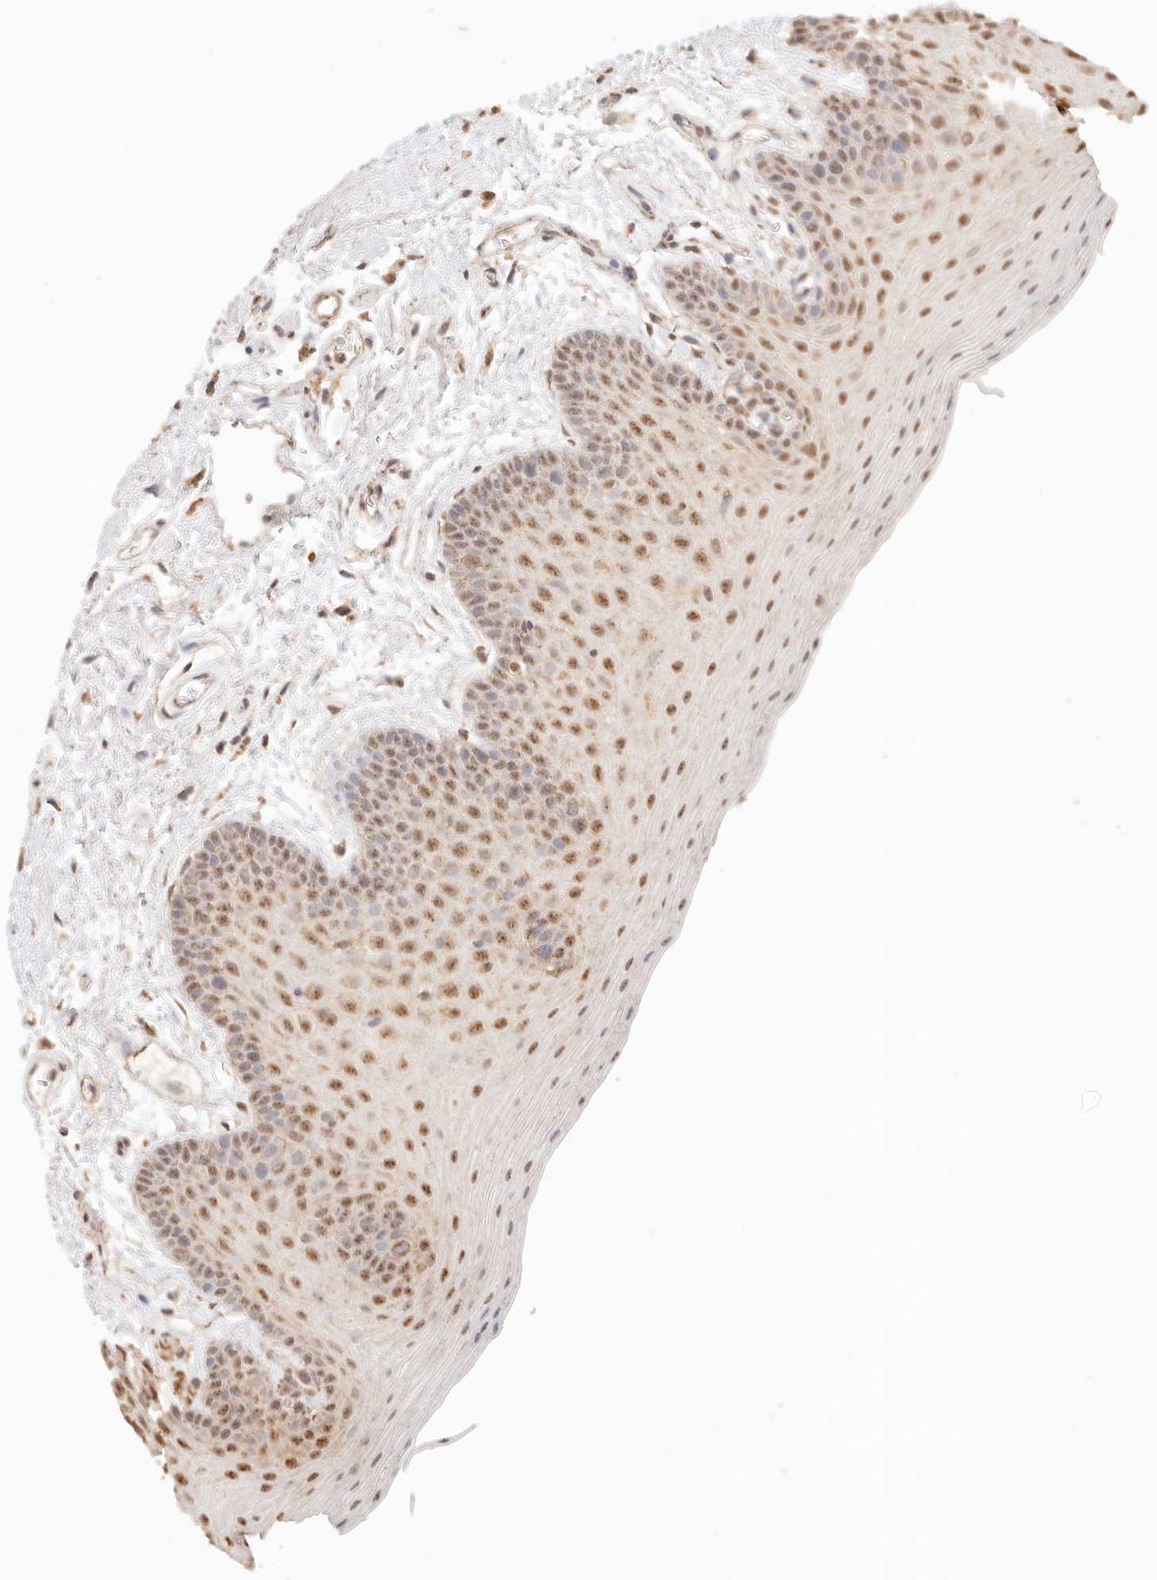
{"staining": {"intensity": "moderate", "quantity": ">75%", "location": "nuclear"}, "tissue": "oral mucosa", "cell_type": "Squamous epithelial cells", "image_type": "normal", "snomed": [{"axis": "morphology", "description": "Normal tissue, NOS"}, {"axis": "topography", "description": "Oral tissue"}], "caption": "Immunohistochemistry (IHC) micrograph of normal oral mucosa: oral mucosa stained using immunohistochemistry shows medium levels of moderate protein expression localized specifically in the nuclear of squamous epithelial cells, appearing as a nuclear brown color.", "gene": "IL1R2", "patient": {"sex": "male", "age": 62}}